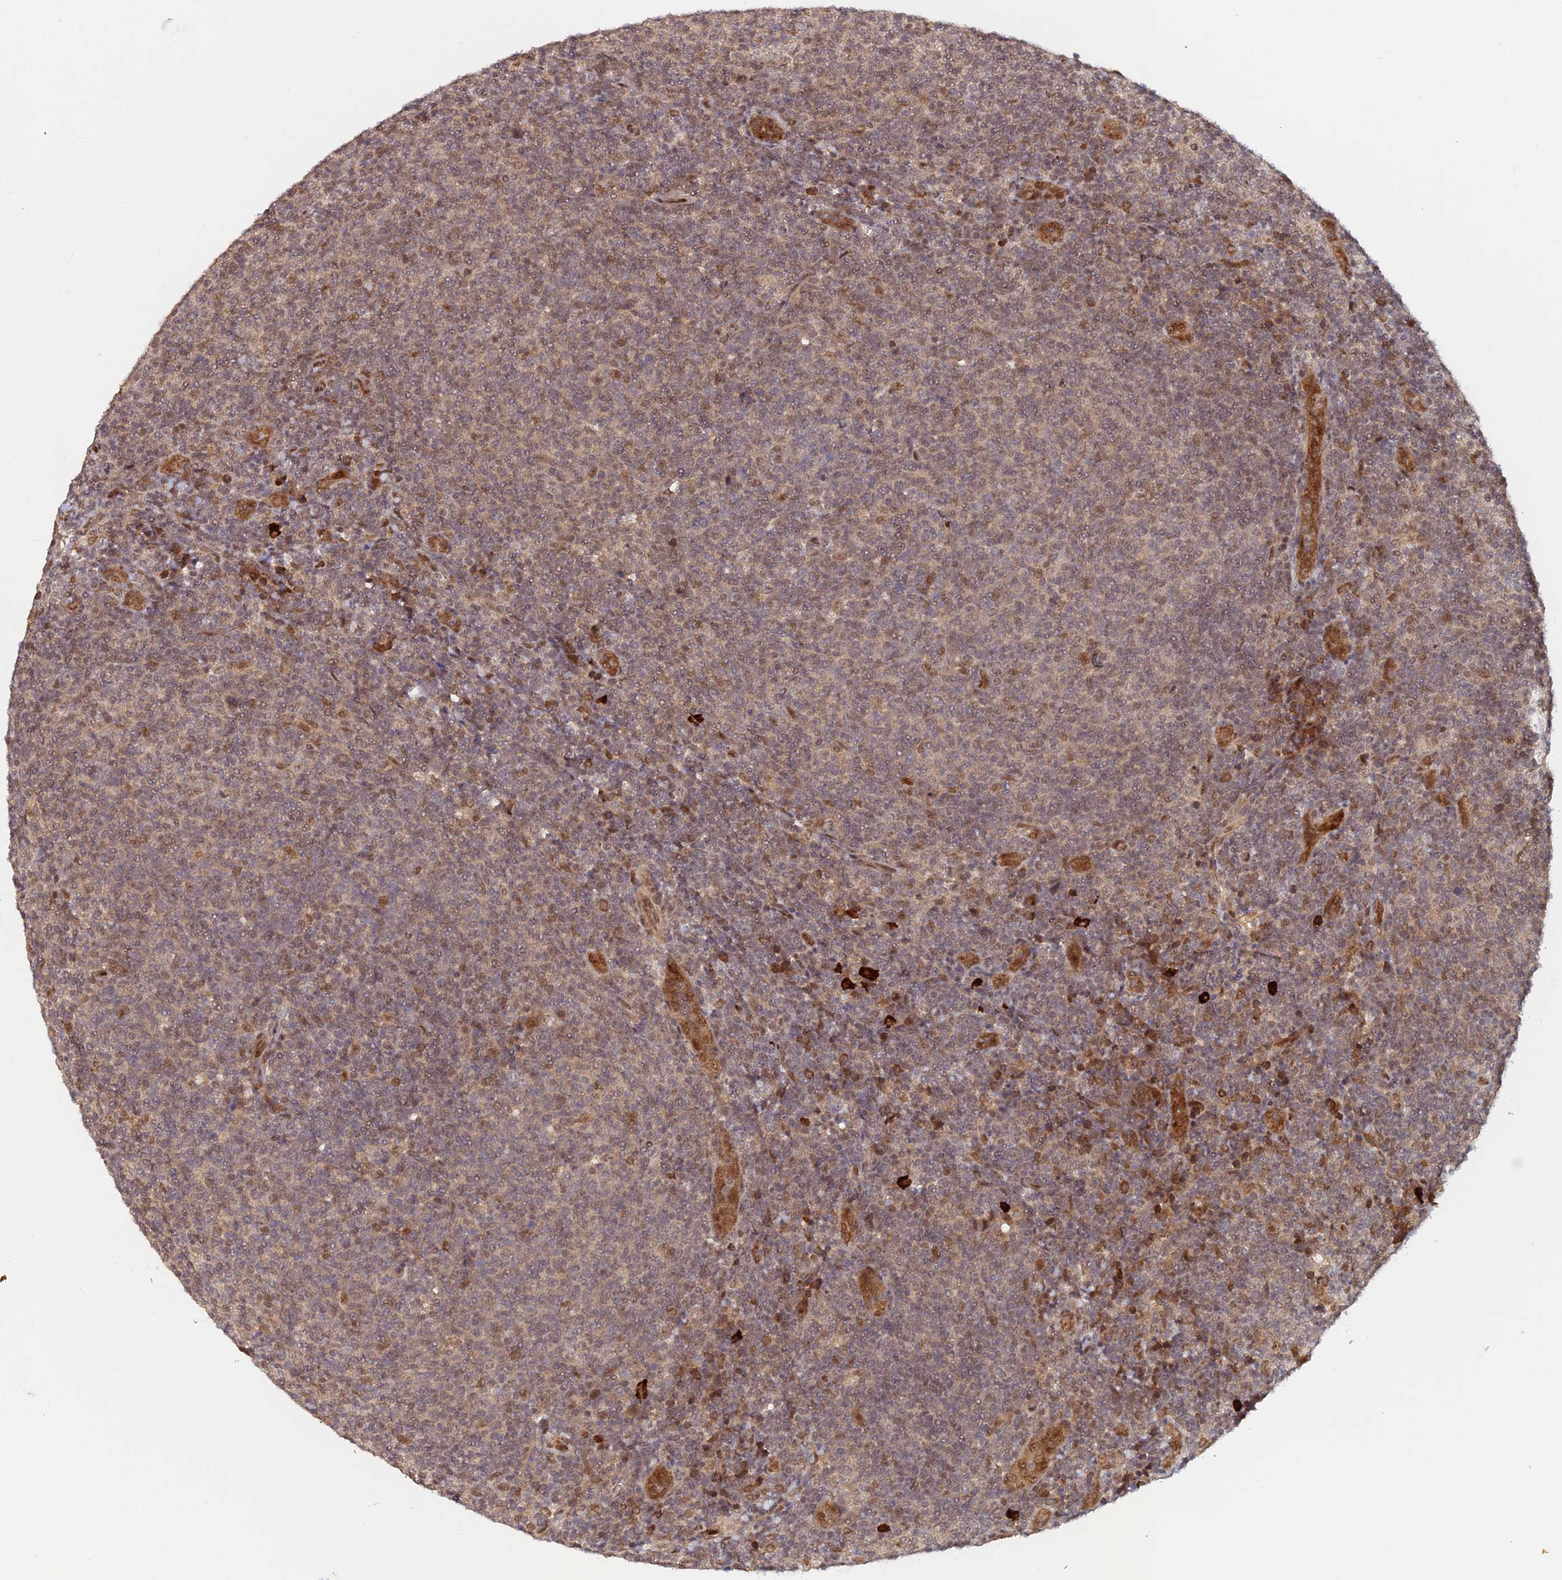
{"staining": {"intensity": "weak", "quantity": "<25%", "location": "nuclear"}, "tissue": "lymphoma", "cell_type": "Tumor cells", "image_type": "cancer", "snomed": [{"axis": "morphology", "description": "Malignant lymphoma, non-Hodgkin's type, Low grade"}, {"axis": "topography", "description": "Lymph node"}], "caption": "This is a micrograph of immunohistochemistry staining of lymphoma, which shows no staining in tumor cells.", "gene": "ZNF565", "patient": {"sex": "male", "age": 66}}